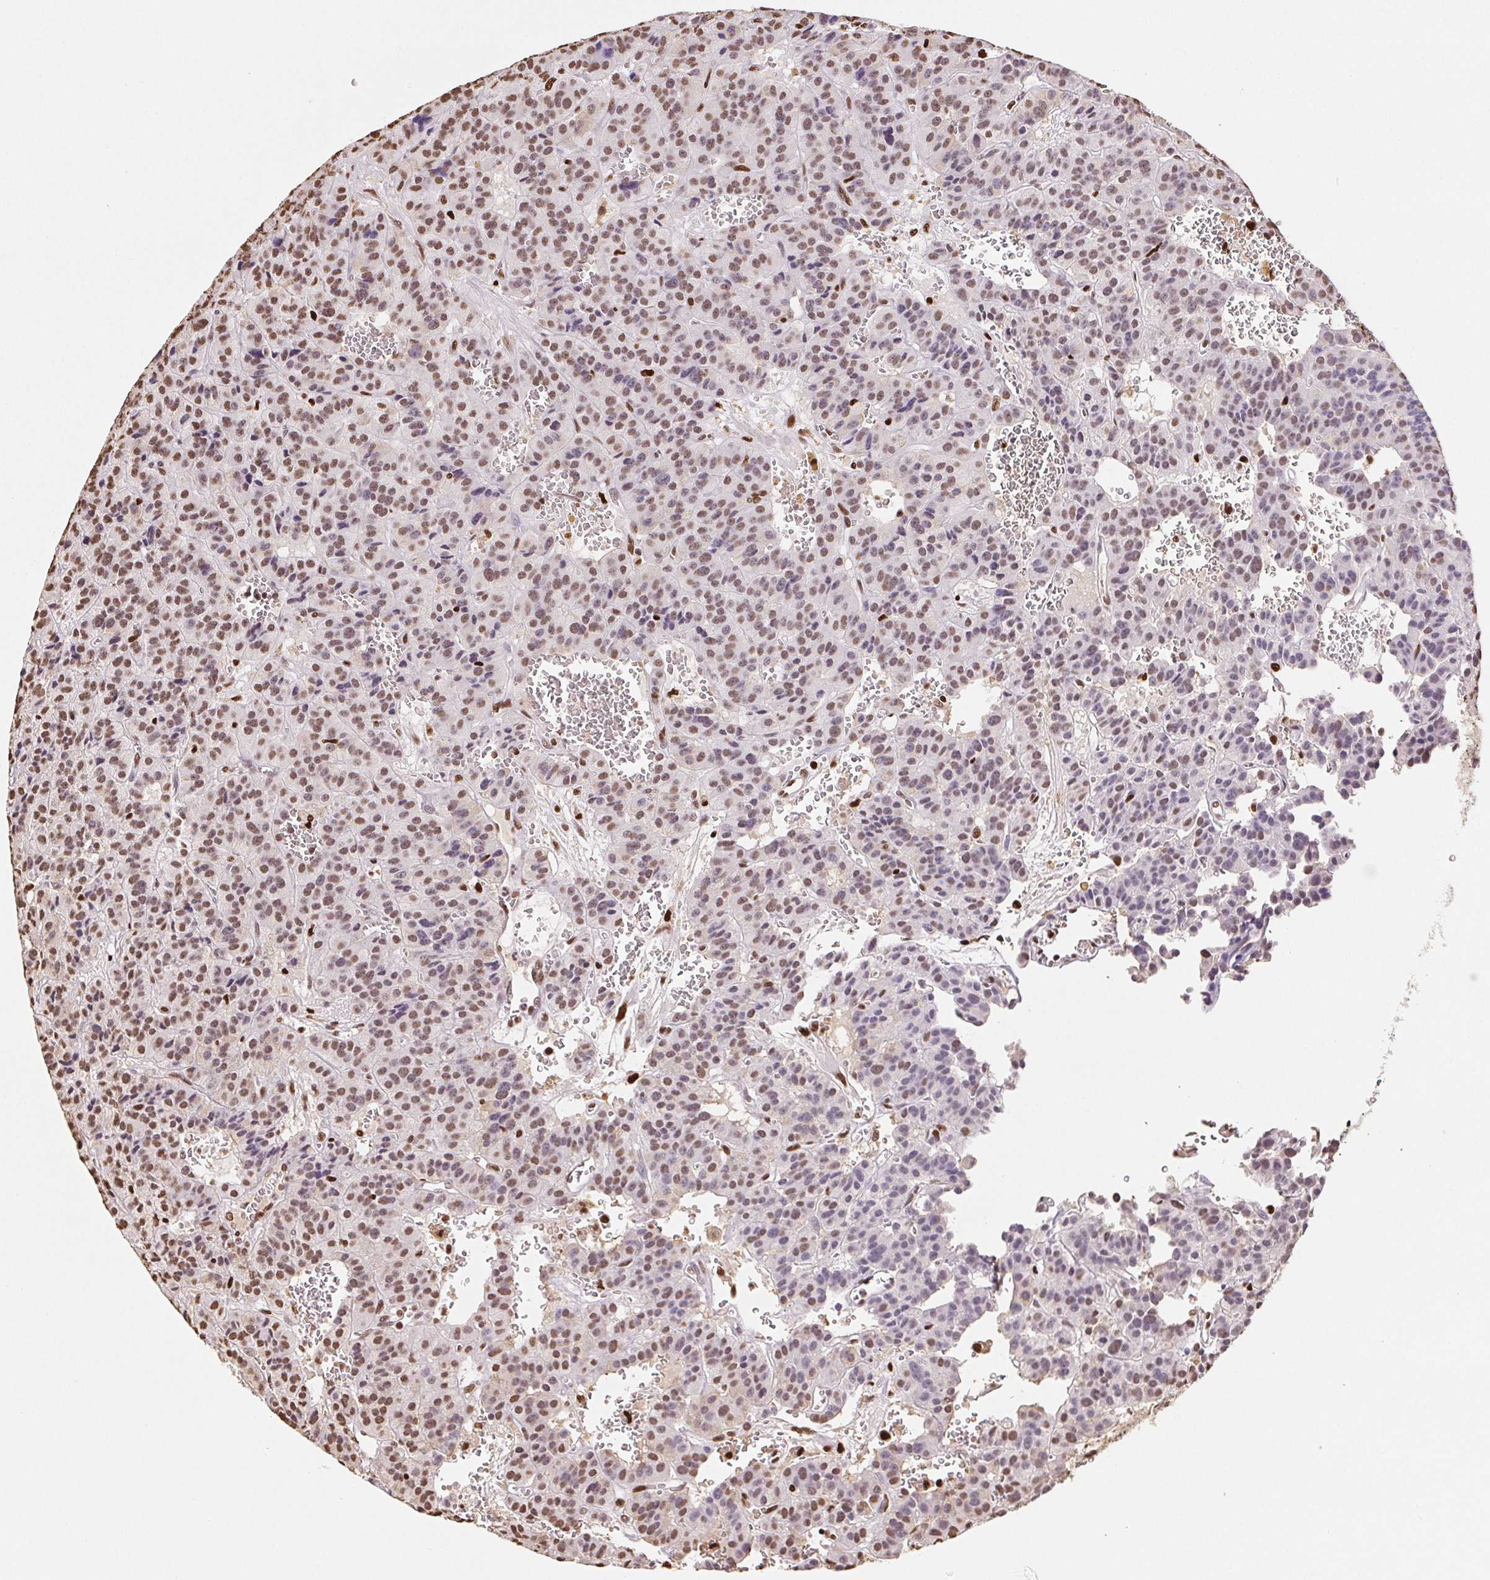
{"staining": {"intensity": "moderate", "quantity": ">75%", "location": "nuclear"}, "tissue": "carcinoid", "cell_type": "Tumor cells", "image_type": "cancer", "snomed": [{"axis": "morphology", "description": "Carcinoid, malignant, NOS"}, {"axis": "topography", "description": "Lung"}], "caption": "Immunohistochemical staining of malignant carcinoid exhibits medium levels of moderate nuclear protein expression in approximately >75% of tumor cells.", "gene": "SET", "patient": {"sex": "female", "age": 71}}